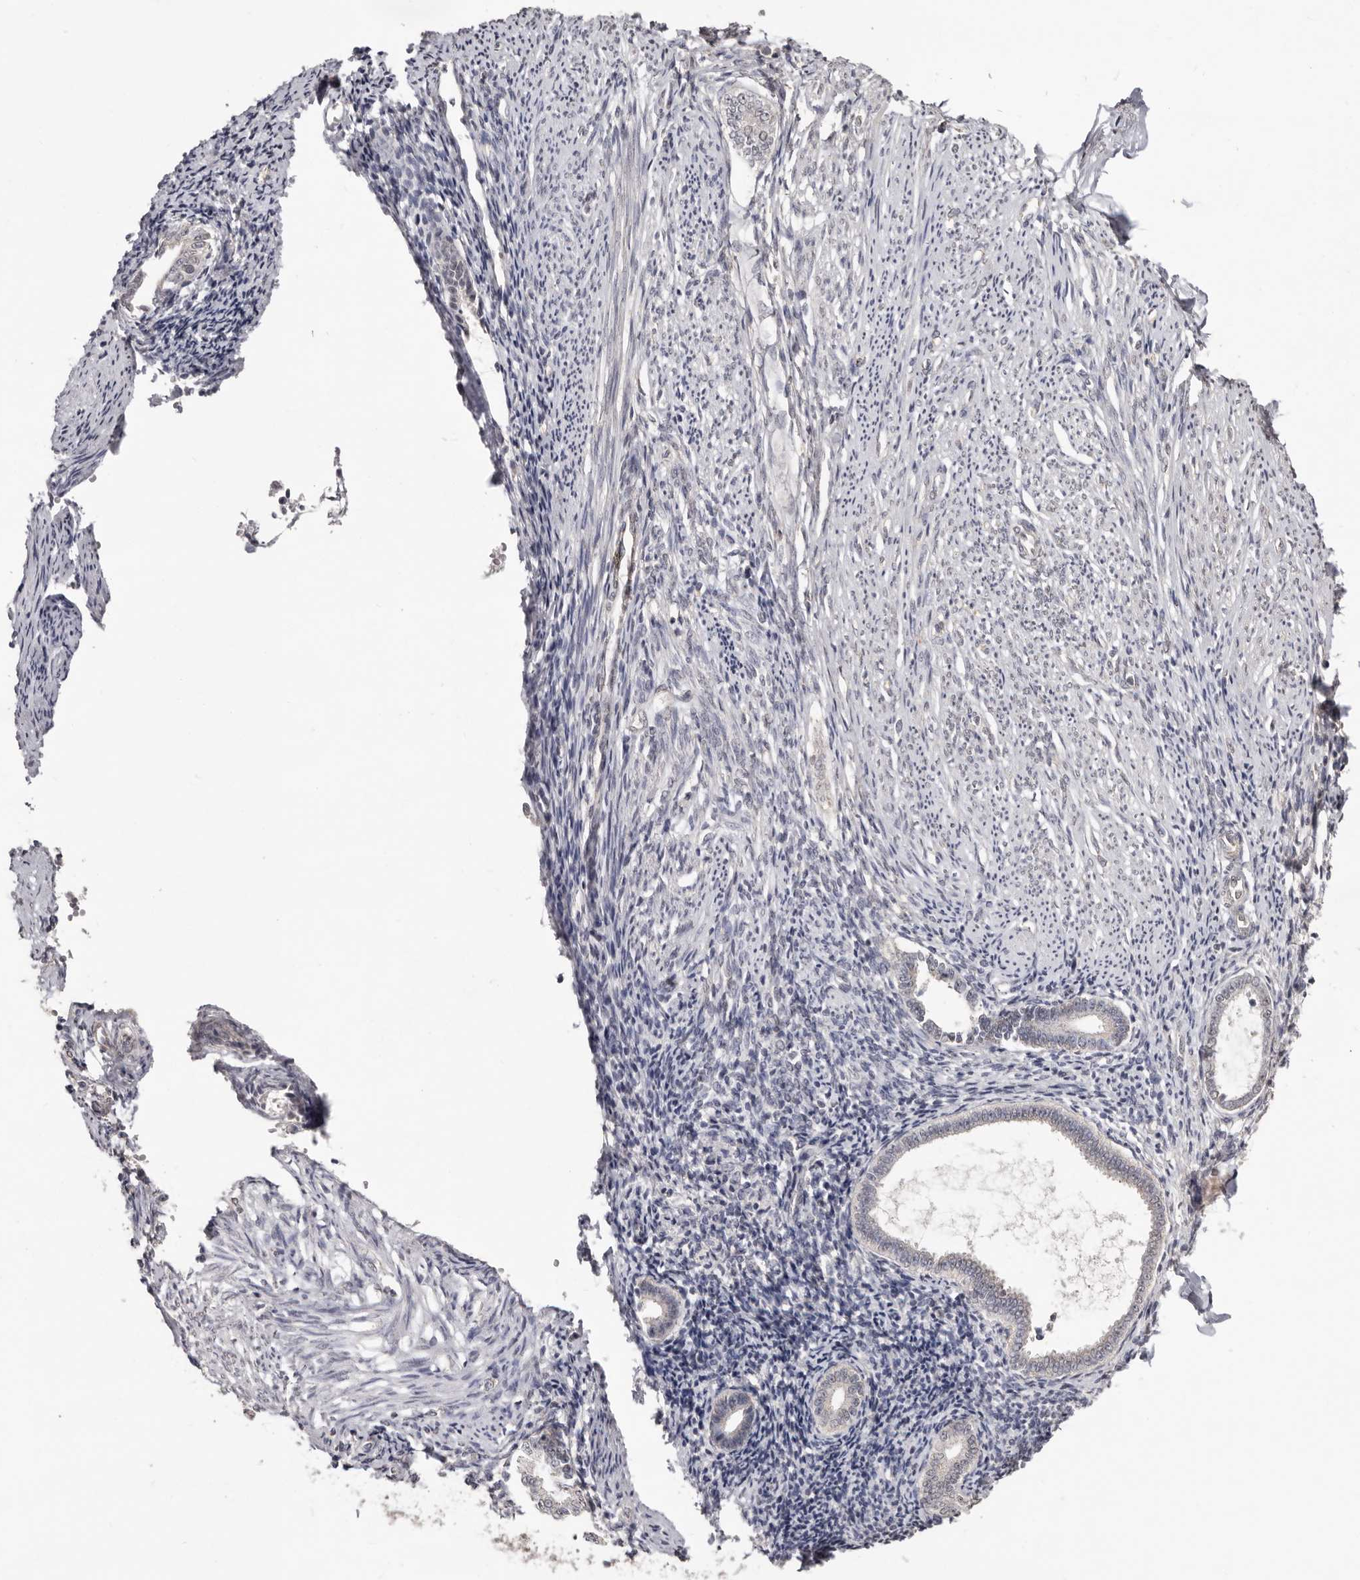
{"staining": {"intensity": "weak", "quantity": "25%-75%", "location": "nuclear"}, "tissue": "endometrium", "cell_type": "Cells in endometrial stroma", "image_type": "normal", "snomed": [{"axis": "morphology", "description": "Normal tissue, NOS"}, {"axis": "topography", "description": "Endometrium"}], "caption": "Immunohistochemistry (IHC) (DAB) staining of normal endometrium reveals weak nuclear protein expression in approximately 25%-75% of cells in endometrial stroma. The staining was performed using DAB, with brown indicating positive protein expression. Nuclei are stained blue with hematoxylin.", "gene": "LINGO2", "patient": {"sex": "female", "age": 56}}